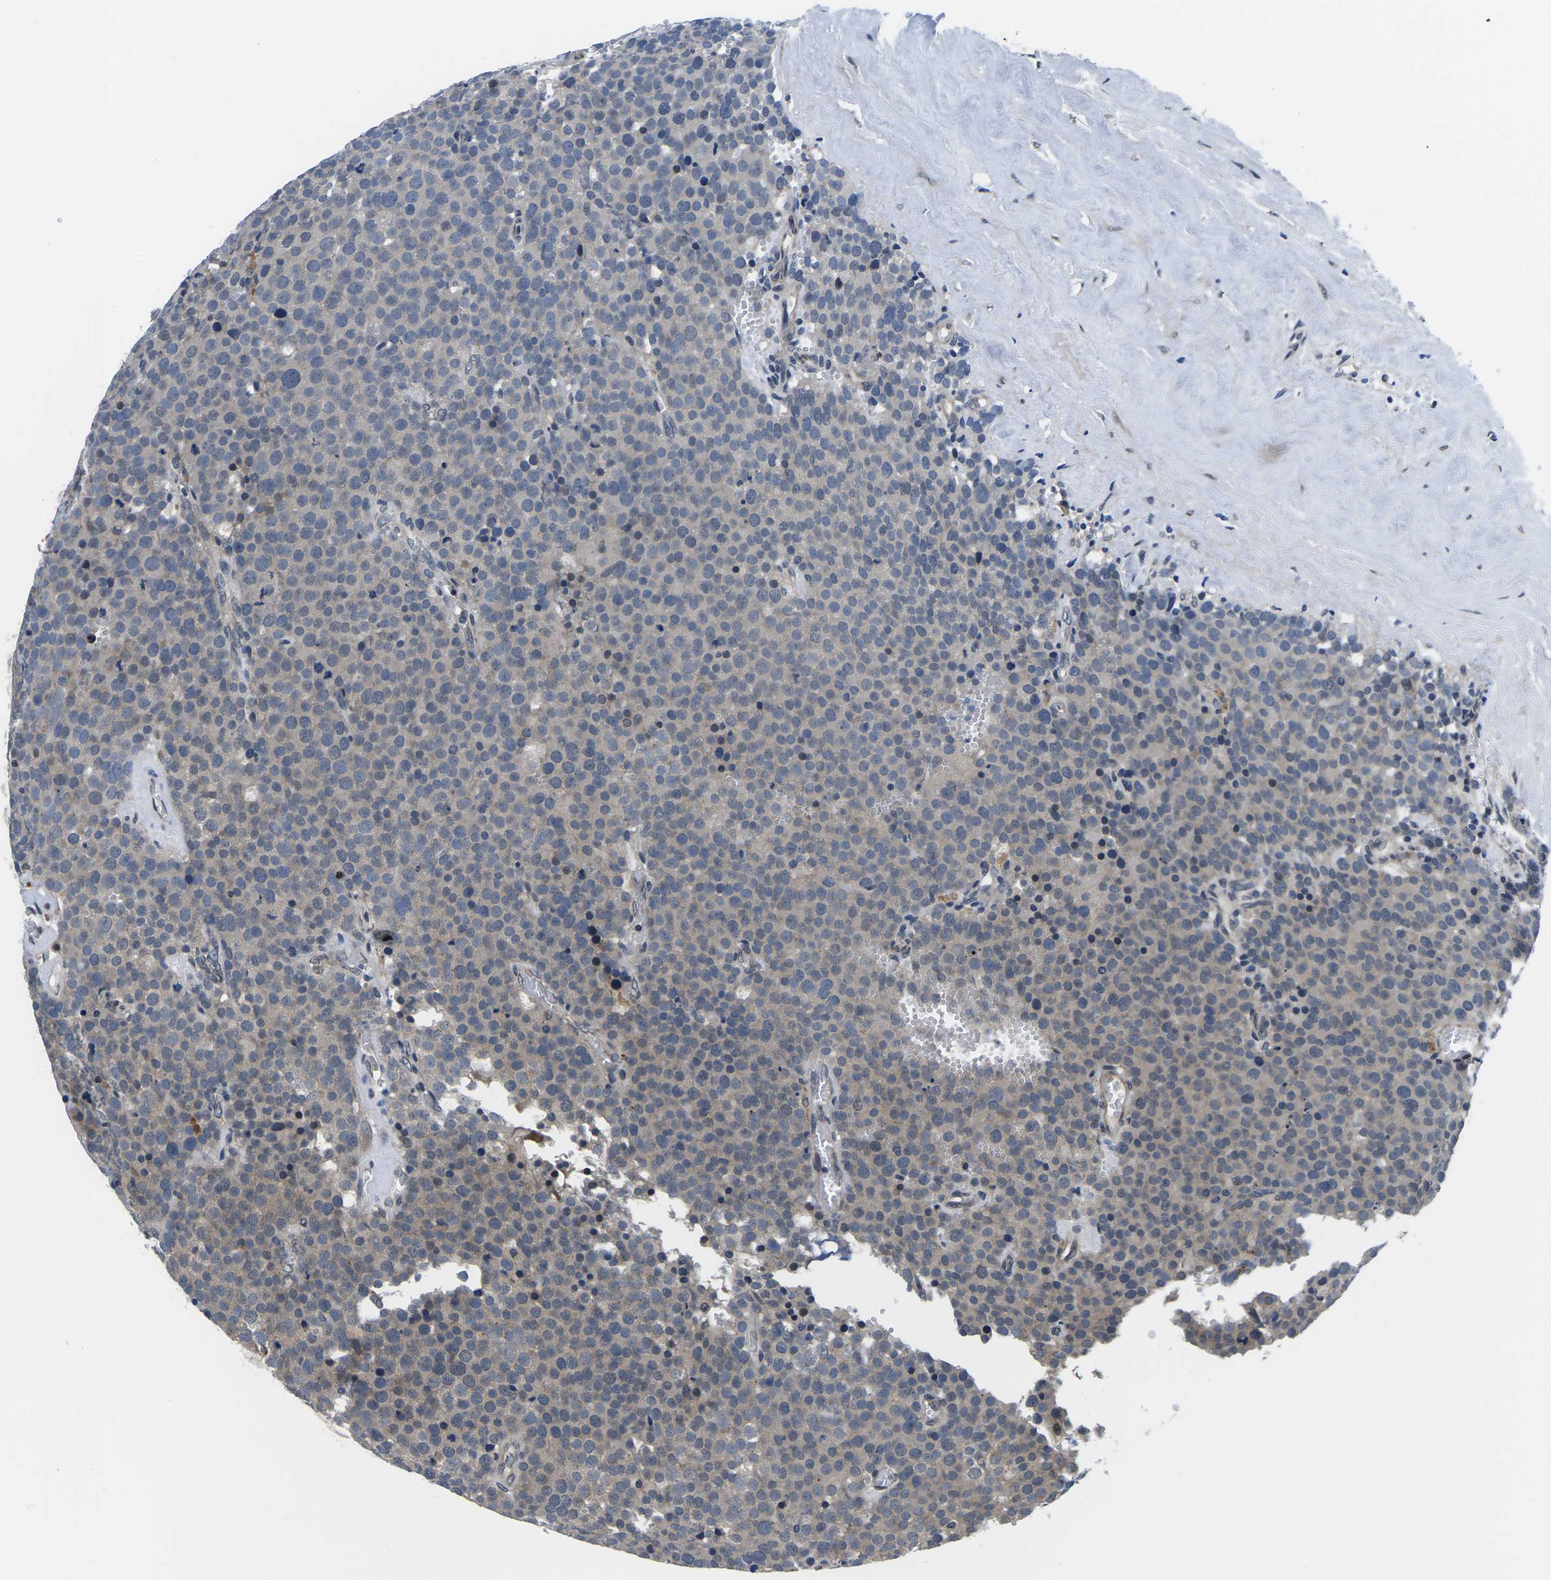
{"staining": {"intensity": "negative", "quantity": "none", "location": "none"}, "tissue": "testis cancer", "cell_type": "Tumor cells", "image_type": "cancer", "snomed": [{"axis": "morphology", "description": "Normal tissue, NOS"}, {"axis": "morphology", "description": "Seminoma, NOS"}, {"axis": "topography", "description": "Testis"}], "caption": "The micrograph displays no staining of tumor cells in testis seminoma.", "gene": "SNX10", "patient": {"sex": "male", "age": 71}}